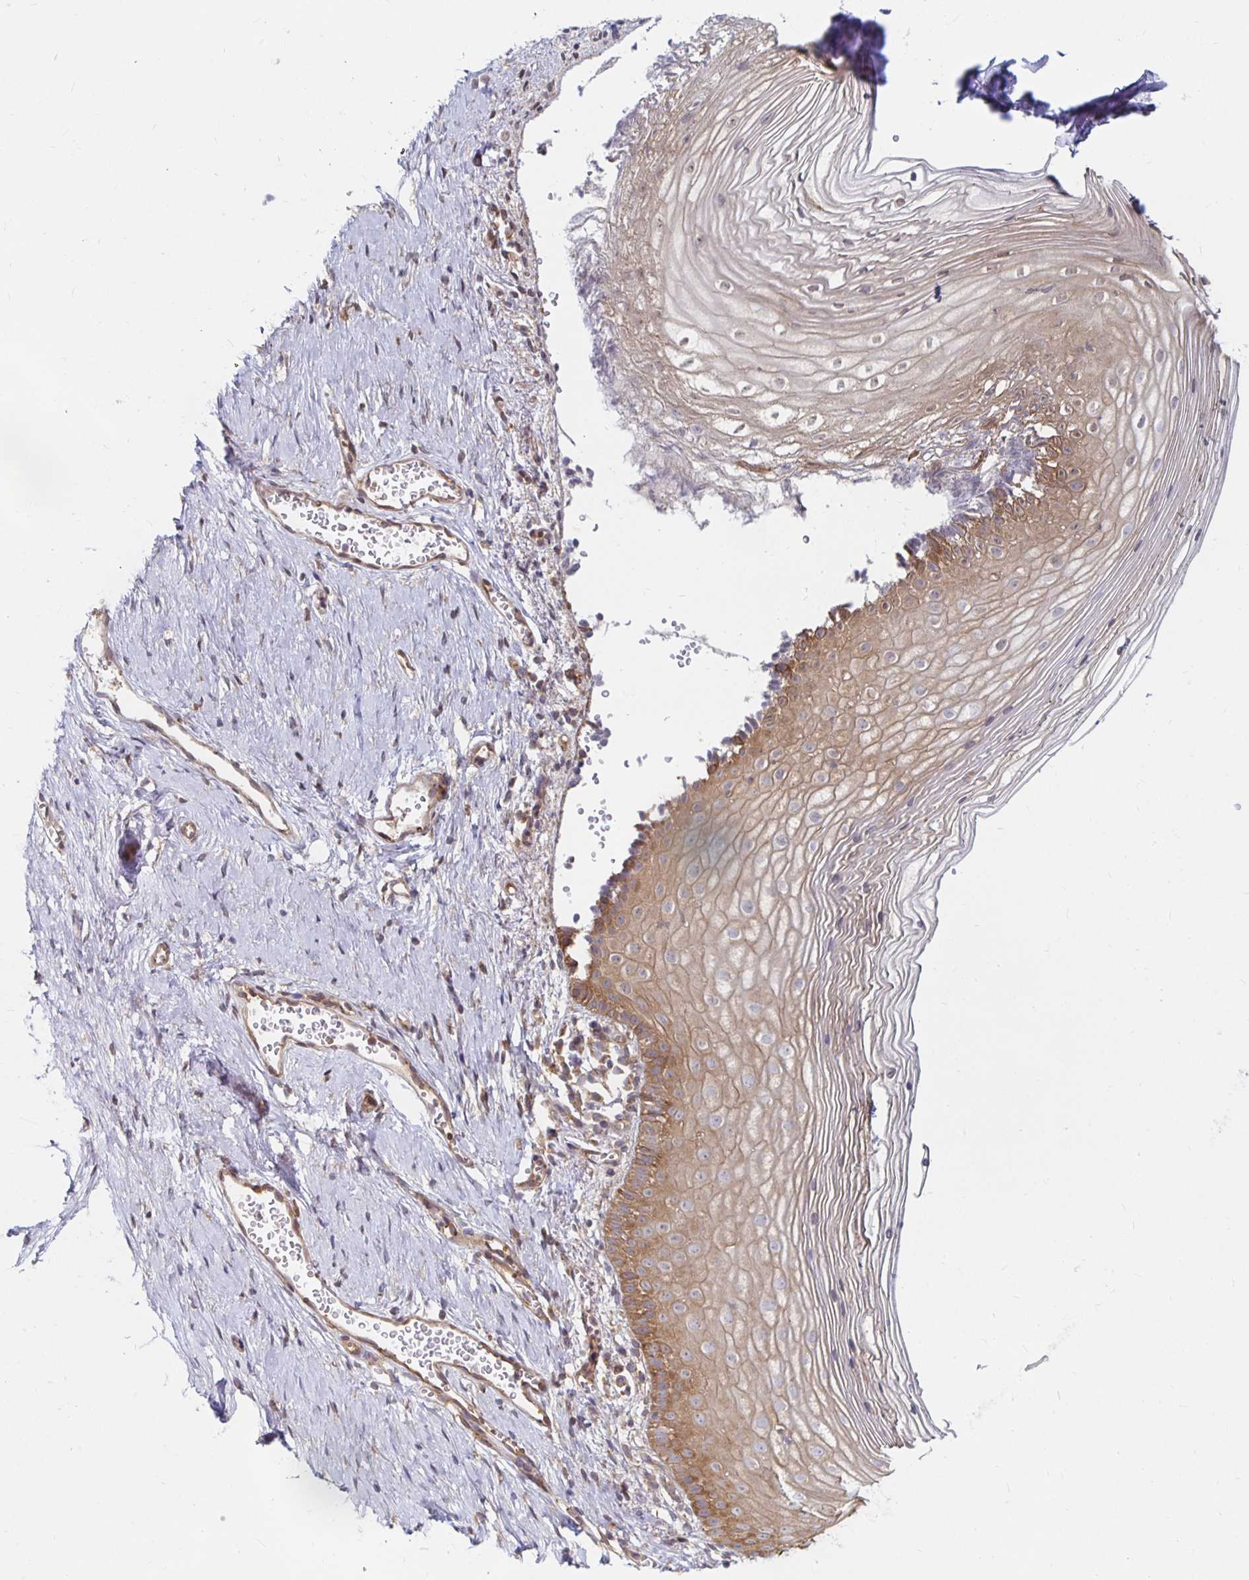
{"staining": {"intensity": "moderate", "quantity": "25%-75%", "location": "cytoplasmic/membranous"}, "tissue": "vagina", "cell_type": "Squamous epithelial cells", "image_type": "normal", "snomed": [{"axis": "morphology", "description": "Normal tissue, NOS"}, {"axis": "topography", "description": "Vagina"}], "caption": "Immunohistochemical staining of normal vagina reveals medium levels of moderate cytoplasmic/membranous positivity in approximately 25%-75% of squamous epithelial cells.", "gene": "PDAP1", "patient": {"sex": "female", "age": 56}}